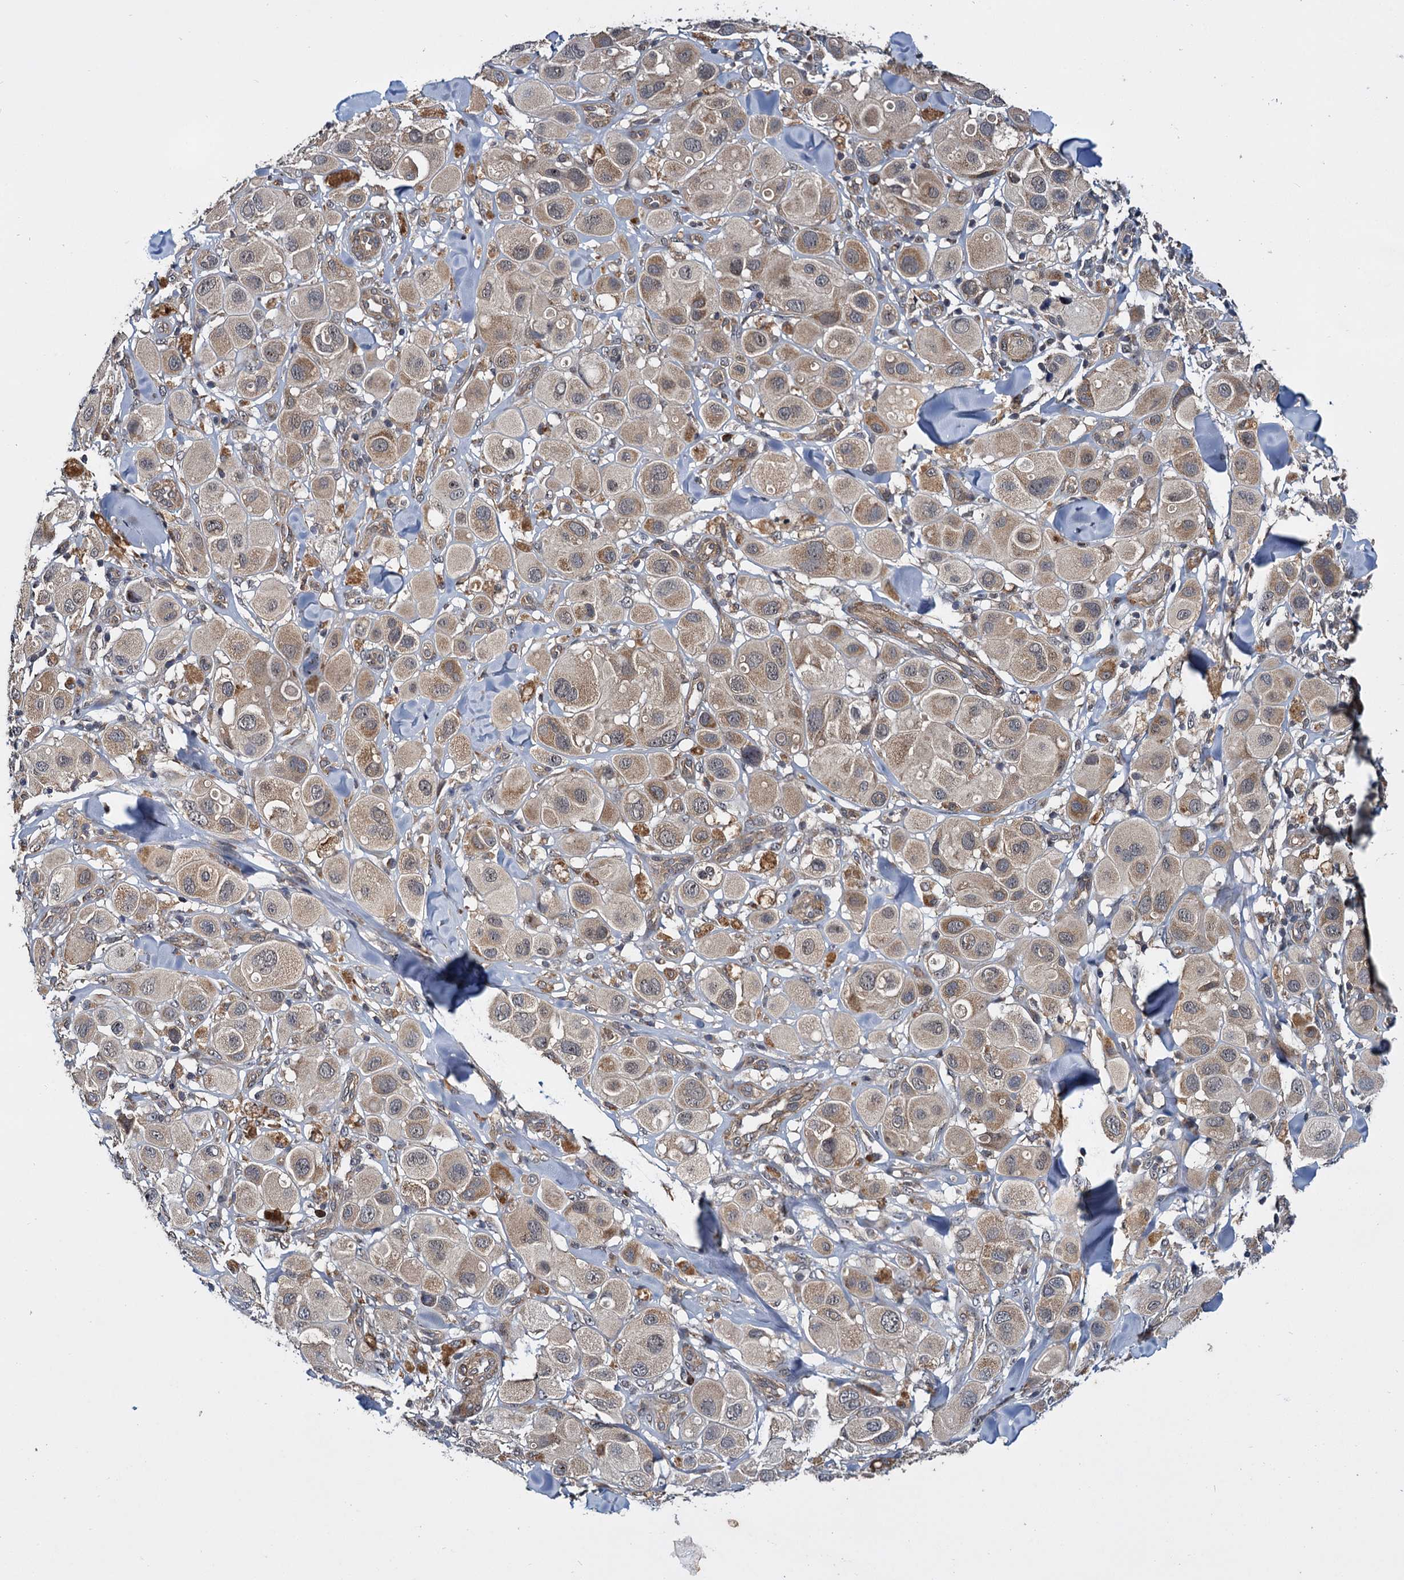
{"staining": {"intensity": "weak", "quantity": ">75%", "location": "cytoplasmic/membranous"}, "tissue": "melanoma", "cell_type": "Tumor cells", "image_type": "cancer", "snomed": [{"axis": "morphology", "description": "Malignant melanoma, Metastatic site"}, {"axis": "topography", "description": "Skin"}], "caption": "About >75% of tumor cells in human melanoma exhibit weak cytoplasmic/membranous protein staining as visualized by brown immunohistochemical staining.", "gene": "ARHGAP42", "patient": {"sex": "male", "age": 41}}